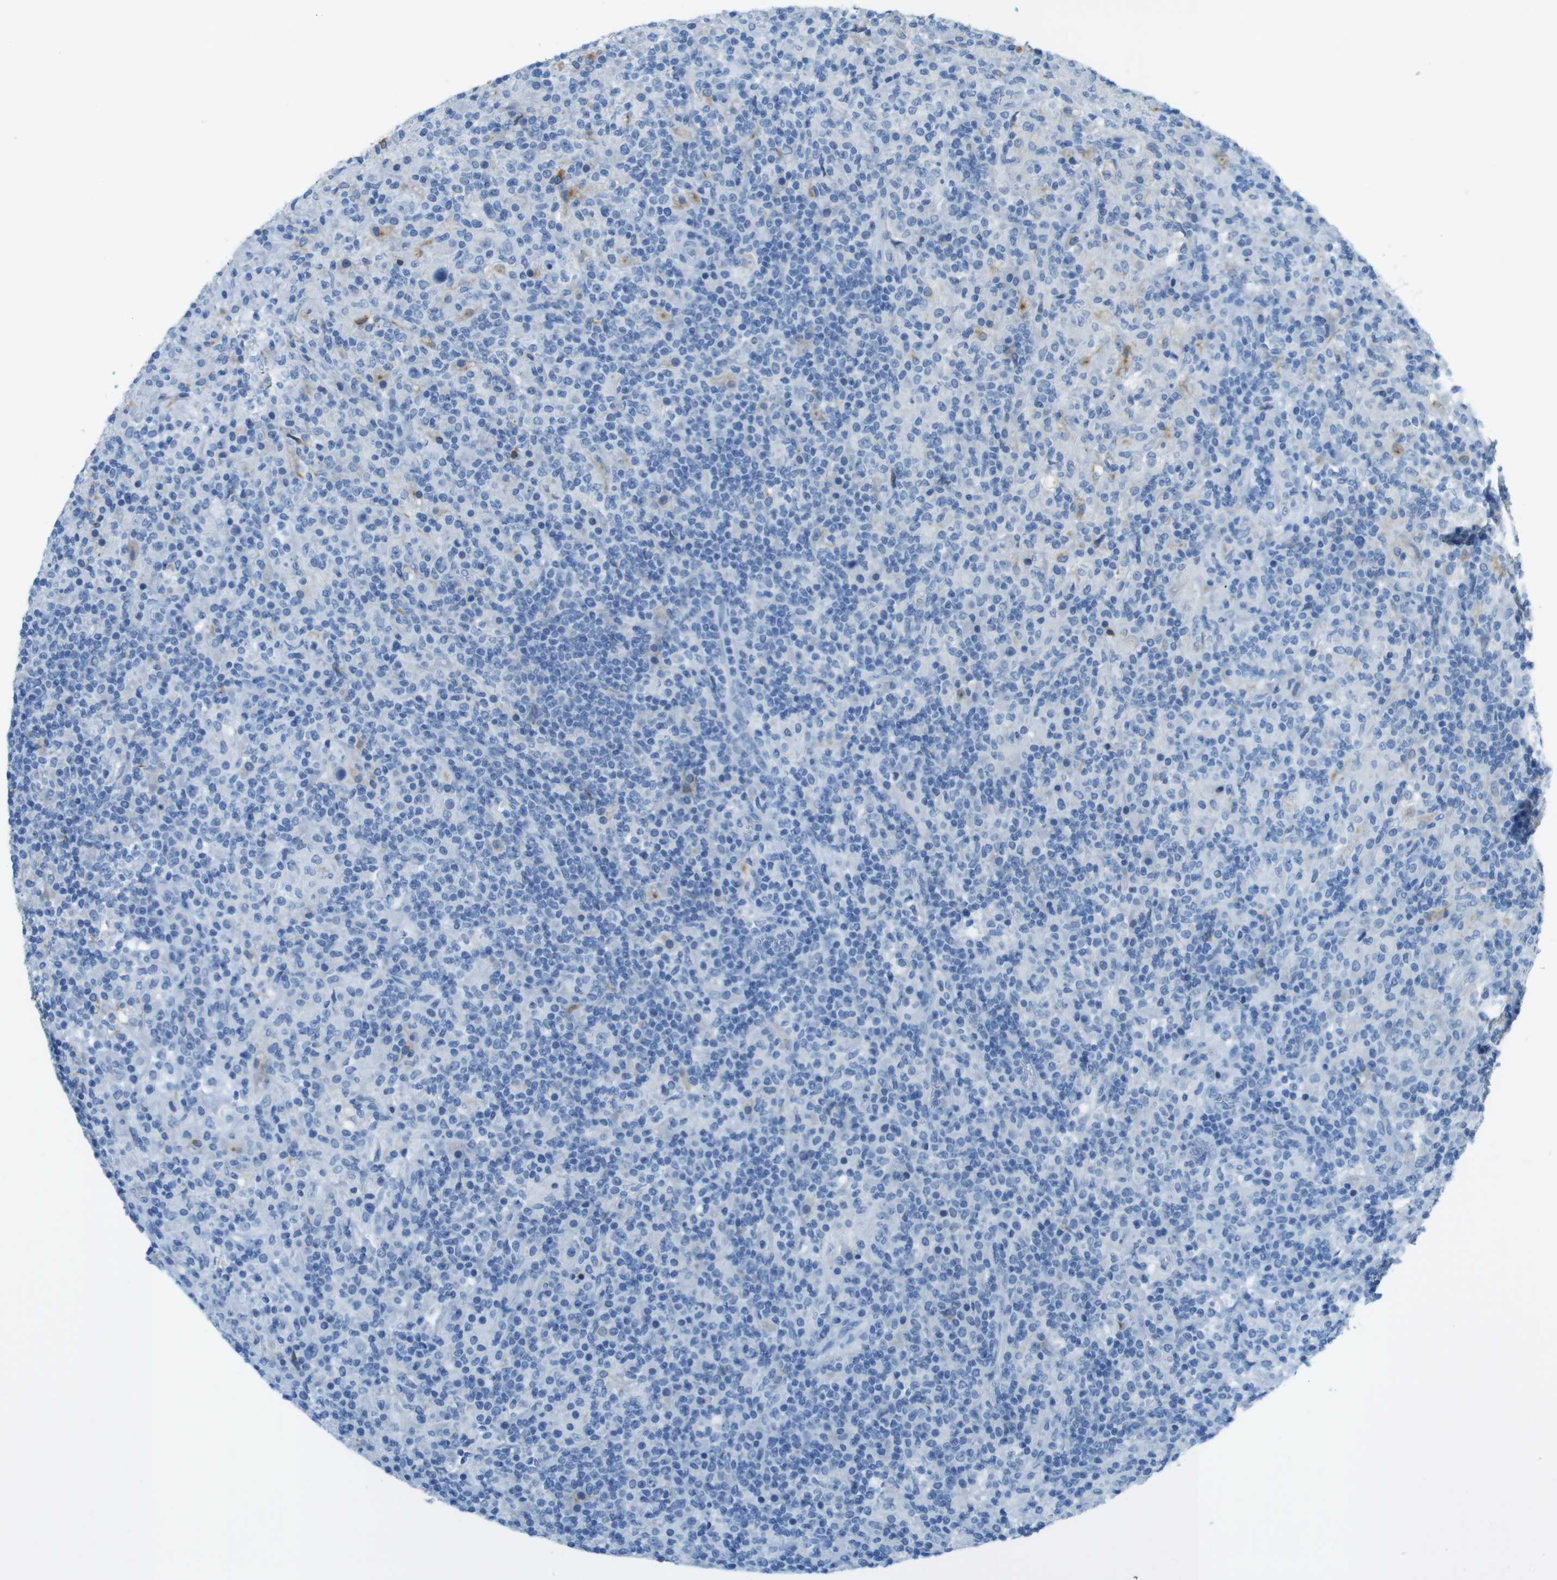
{"staining": {"intensity": "negative", "quantity": "none", "location": "none"}, "tissue": "lymphoma", "cell_type": "Tumor cells", "image_type": "cancer", "snomed": [{"axis": "morphology", "description": "Hodgkin's disease, NOS"}, {"axis": "topography", "description": "Lymph node"}], "caption": "Micrograph shows no protein staining in tumor cells of Hodgkin's disease tissue. The staining was performed using DAB to visualize the protein expression in brown, while the nuclei were stained in blue with hematoxylin (Magnification: 20x).", "gene": "CD320", "patient": {"sex": "male", "age": 70}}